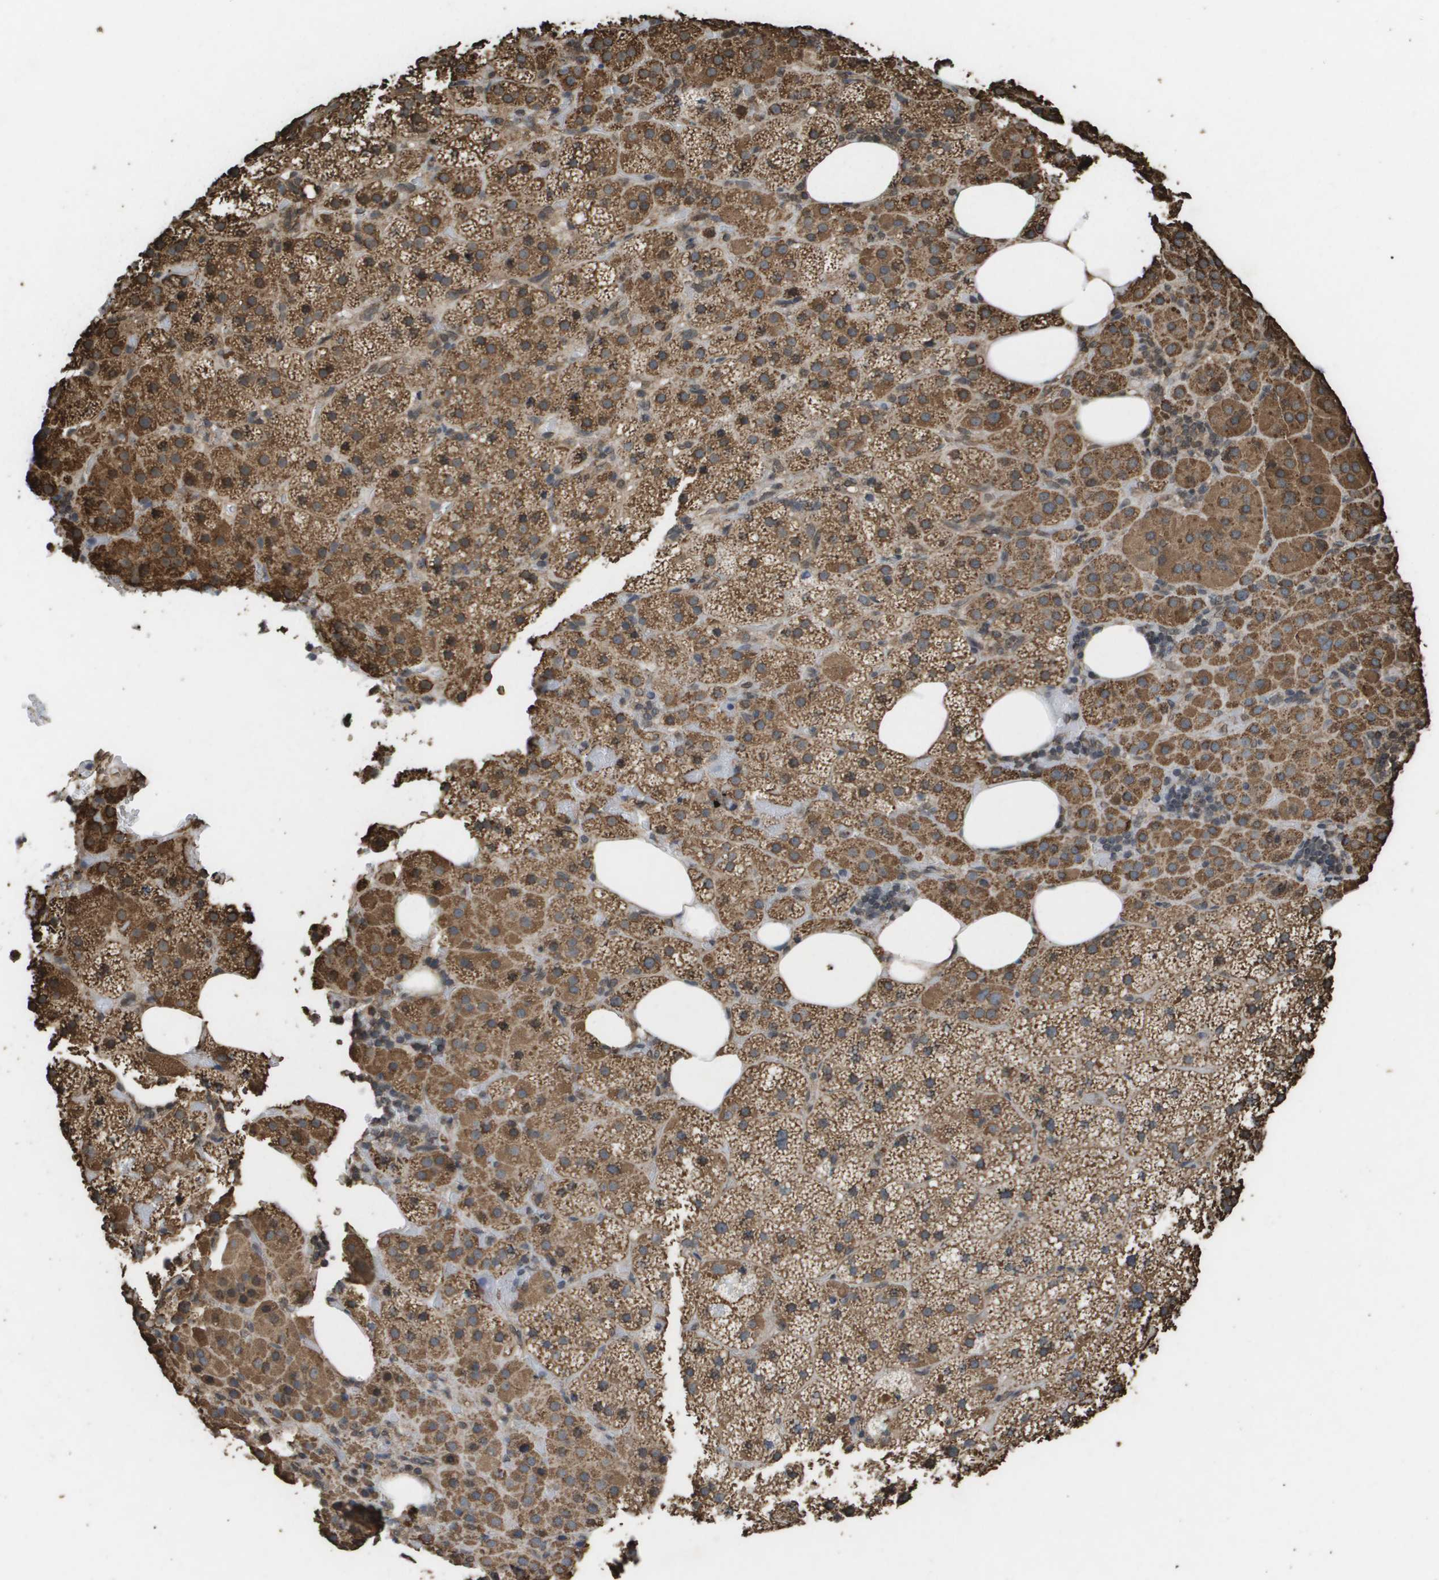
{"staining": {"intensity": "strong", "quantity": ">75%", "location": "cytoplasmic/membranous"}, "tissue": "adrenal gland", "cell_type": "Glandular cells", "image_type": "normal", "snomed": [{"axis": "morphology", "description": "Normal tissue, NOS"}, {"axis": "topography", "description": "Adrenal gland"}], "caption": "Immunohistochemical staining of benign human adrenal gland shows high levels of strong cytoplasmic/membranous positivity in approximately >75% of glandular cells. The protein is shown in brown color, while the nuclei are stained blue.", "gene": "HSPE1", "patient": {"sex": "female", "age": 59}}